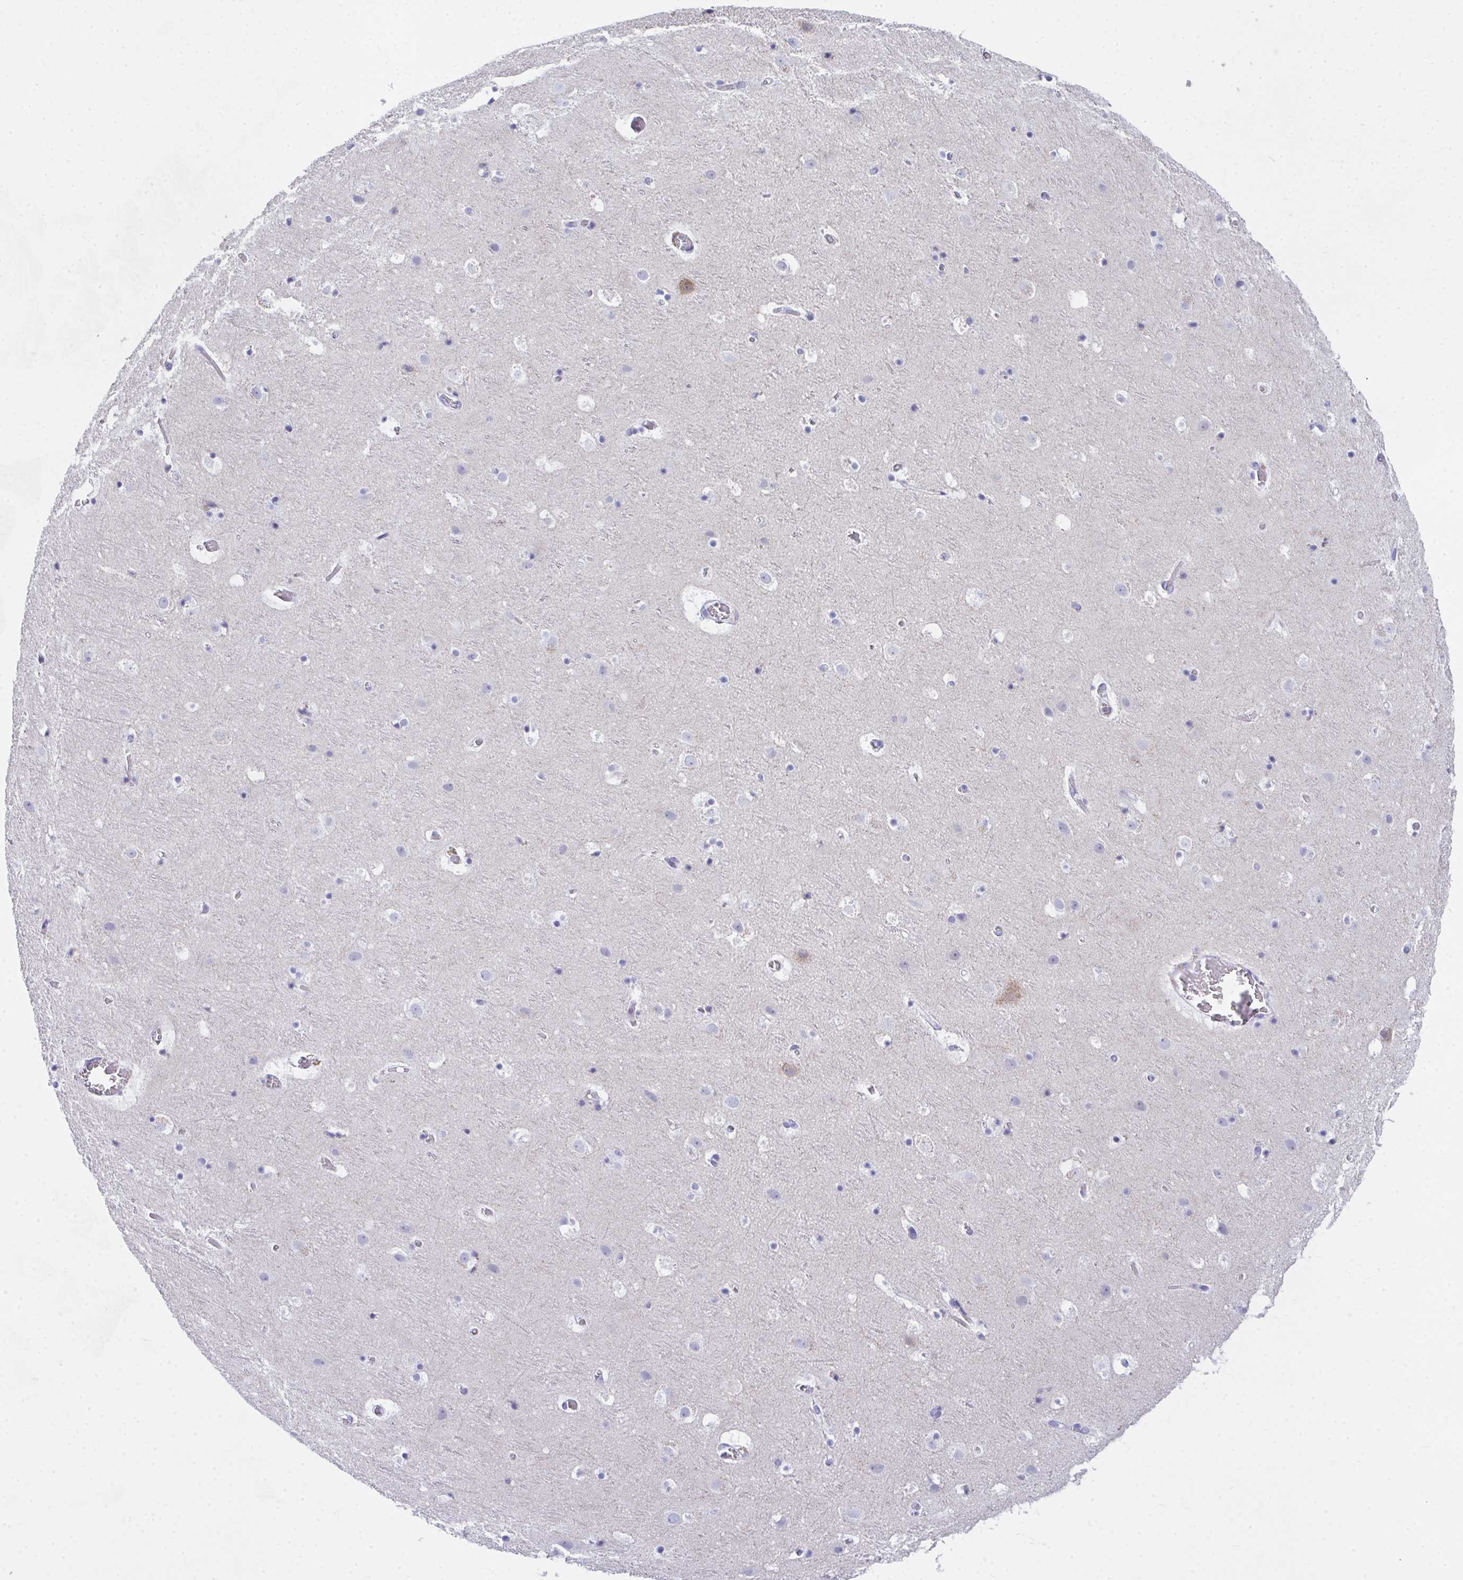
{"staining": {"intensity": "negative", "quantity": "none", "location": "none"}, "tissue": "cerebral cortex", "cell_type": "Endothelial cells", "image_type": "normal", "snomed": [{"axis": "morphology", "description": "Normal tissue, NOS"}, {"axis": "topography", "description": "Cerebral cortex"}], "caption": "This image is of normal cerebral cortex stained with immunohistochemistry (IHC) to label a protein in brown with the nuclei are counter-stained blue. There is no expression in endothelial cells.", "gene": "COA5", "patient": {"sex": "female", "age": 42}}